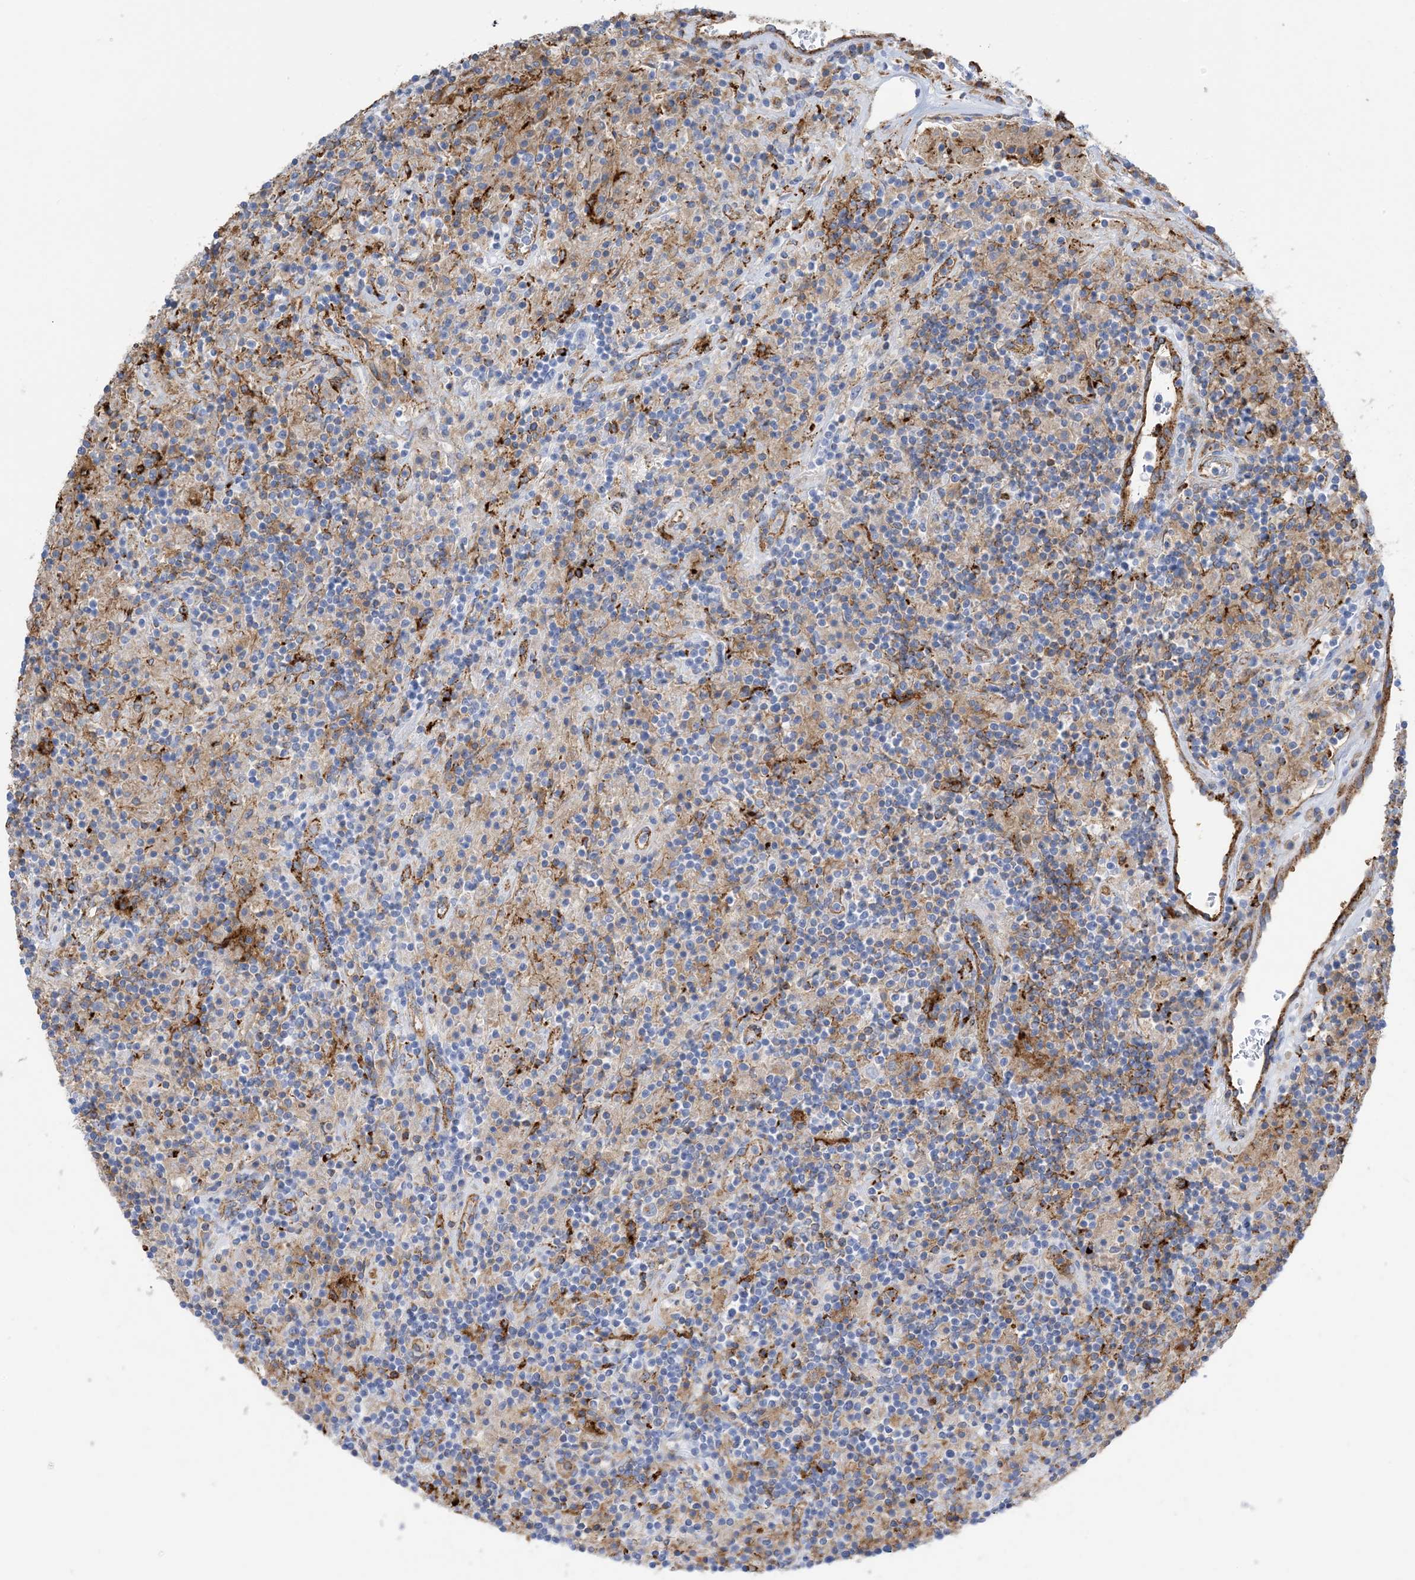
{"staining": {"intensity": "negative", "quantity": "none", "location": "none"}, "tissue": "lymphoma", "cell_type": "Tumor cells", "image_type": "cancer", "snomed": [{"axis": "morphology", "description": "Hodgkin's disease, NOS"}, {"axis": "topography", "description": "Lymph node"}], "caption": "This is a photomicrograph of immunohistochemistry staining of Hodgkin's disease, which shows no staining in tumor cells. The staining was performed using DAB to visualize the protein expression in brown, while the nuclei were stained in blue with hematoxylin (Magnification: 20x).", "gene": "DPH3", "patient": {"sex": "male", "age": 70}}